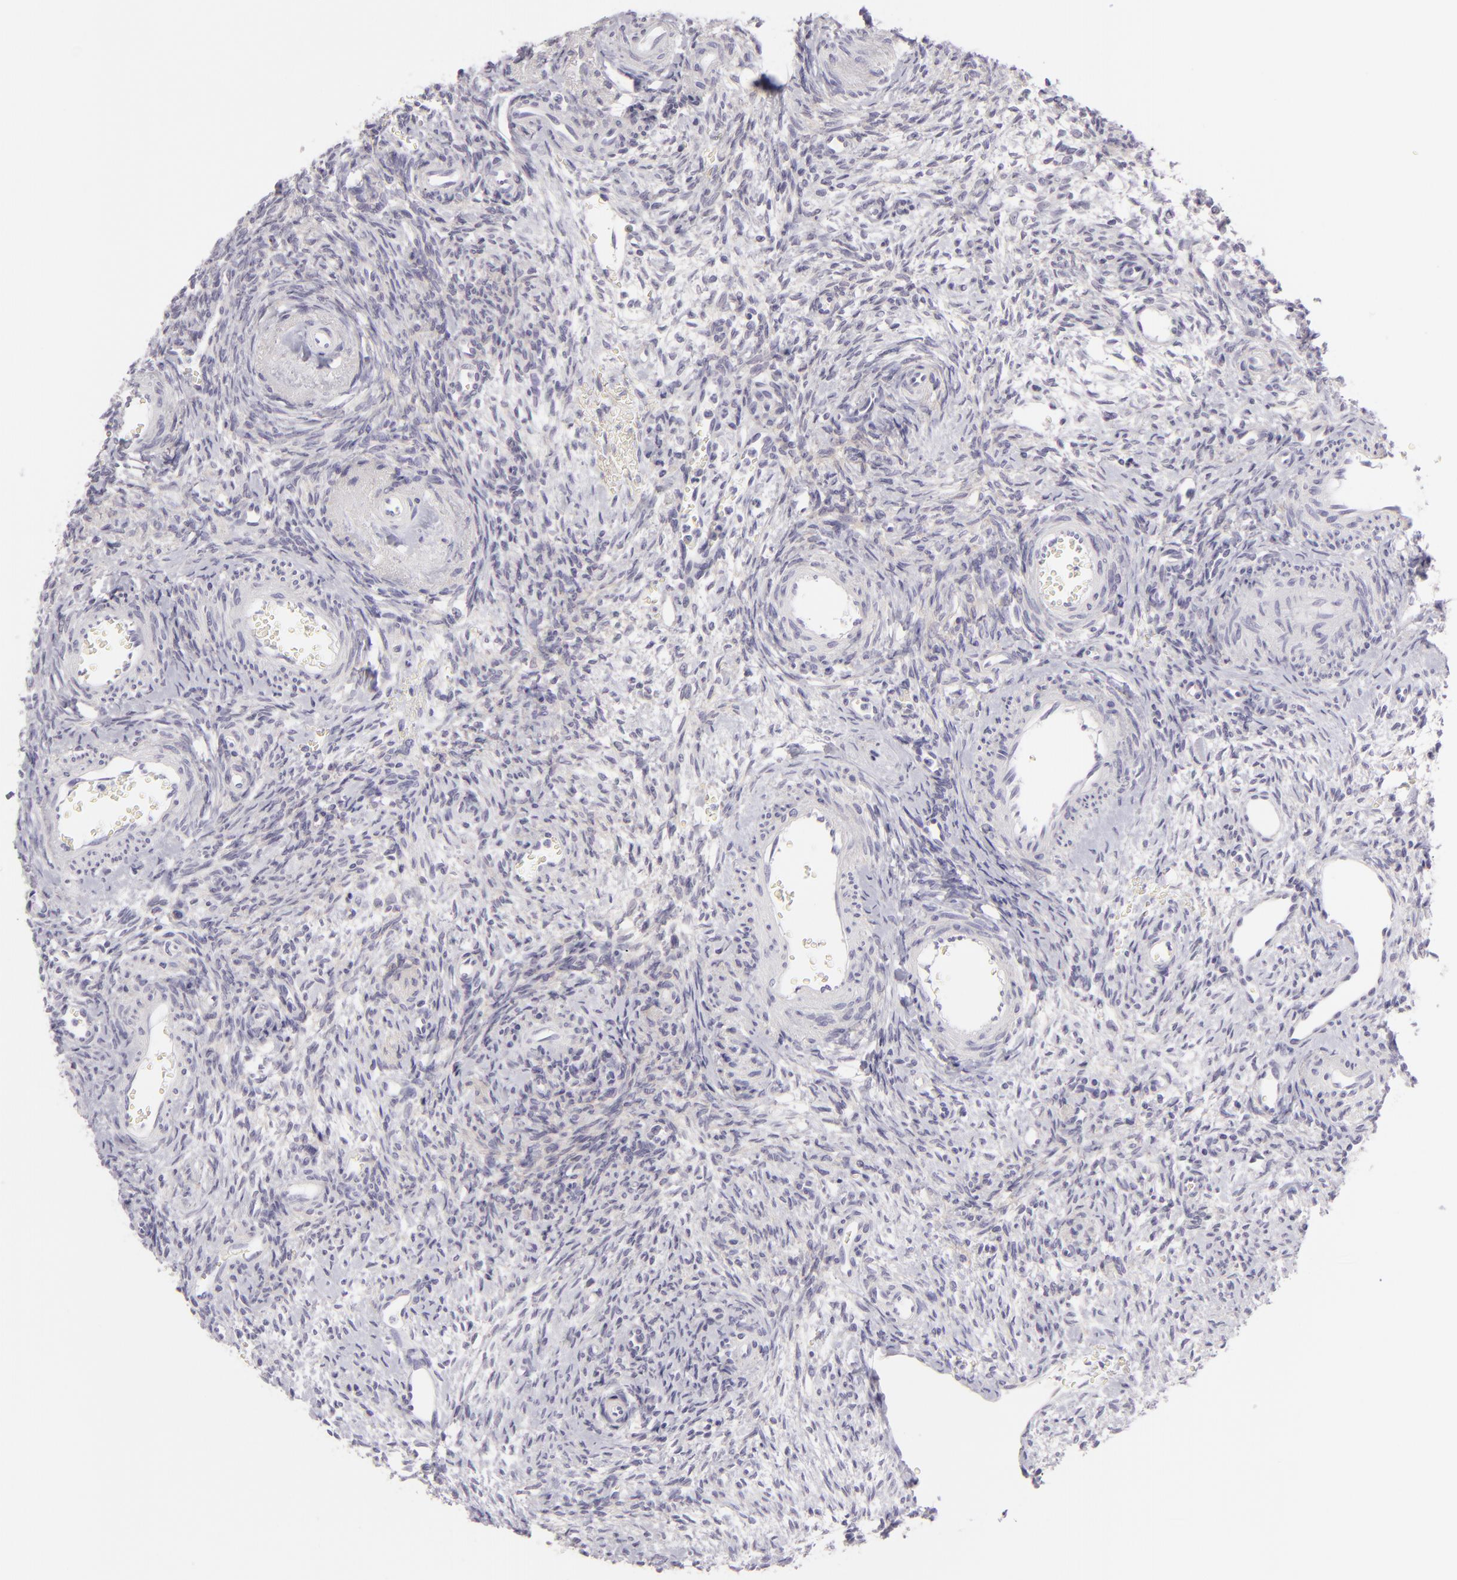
{"staining": {"intensity": "weak", "quantity": ">75%", "location": "cytoplasmic/membranous"}, "tissue": "ovary", "cell_type": "Follicle cells", "image_type": "normal", "snomed": [{"axis": "morphology", "description": "Normal tissue, NOS"}, {"axis": "topography", "description": "Ovary"}], "caption": "Protein staining displays weak cytoplasmic/membranous staining in about >75% of follicle cells in normal ovary.", "gene": "DLG4", "patient": {"sex": "female", "age": 39}}